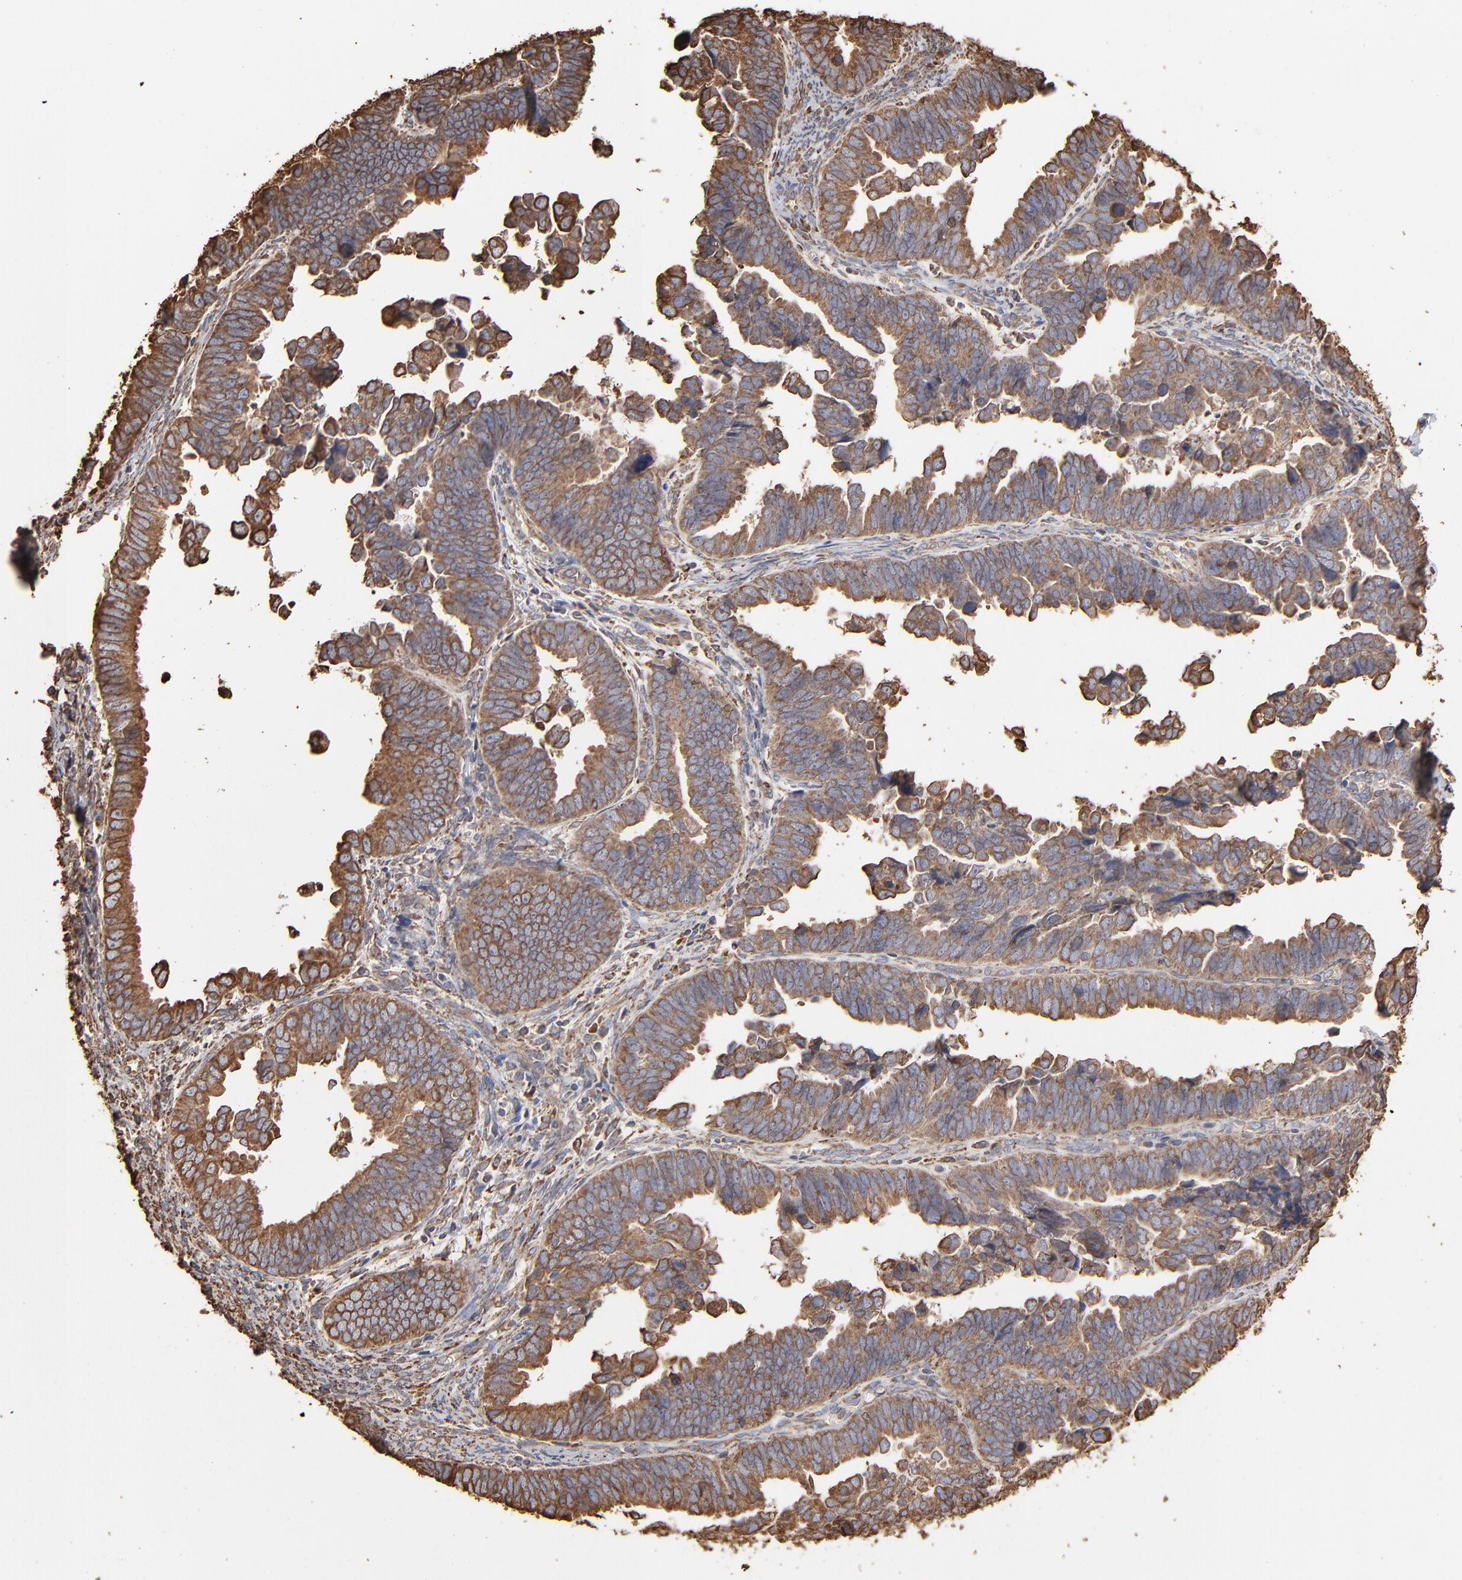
{"staining": {"intensity": "moderate", "quantity": ">75%", "location": "cytoplasmic/membranous"}, "tissue": "endometrial cancer", "cell_type": "Tumor cells", "image_type": "cancer", "snomed": [{"axis": "morphology", "description": "Adenocarcinoma, NOS"}, {"axis": "topography", "description": "Endometrium"}], "caption": "Adenocarcinoma (endometrial) stained with a brown dye shows moderate cytoplasmic/membranous positive staining in approximately >75% of tumor cells.", "gene": "PDIA3", "patient": {"sex": "female", "age": 75}}